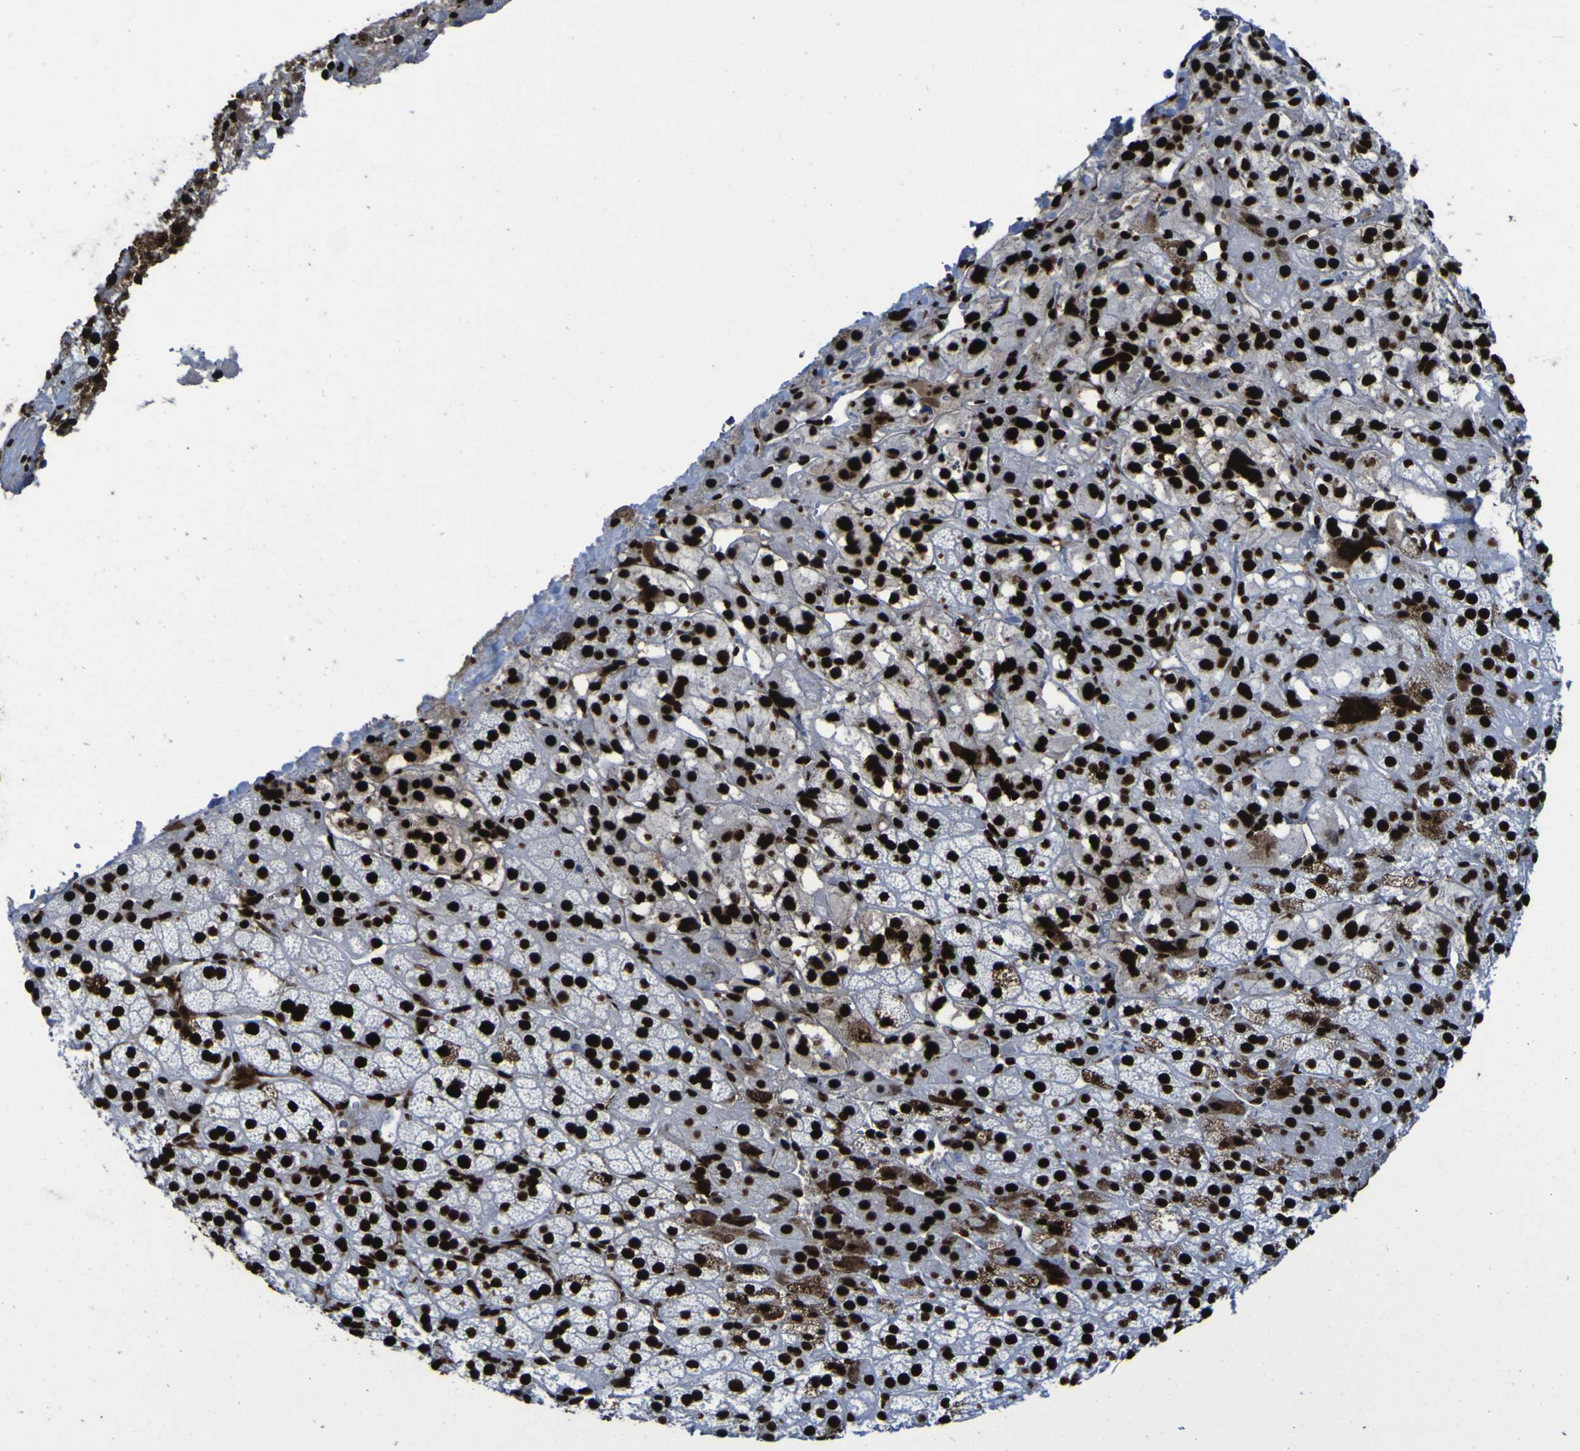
{"staining": {"intensity": "strong", "quantity": ">75%", "location": "nuclear"}, "tissue": "adrenal gland", "cell_type": "Glandular cells", "image_type": "normal", "snomed": [{"axis": "morphology", "description": "Normal tissue, NOS"}, {"axis": "topography", "description": "Adrenal gland"}], "caption": "Immunohistochemistry of unremarkable adrenal gland demonstrates high levels of strong nuclear expression in approximately >75% of glandular cells.", "gene": "NPM1", "patient": {"sex": "male", "age": 56}}